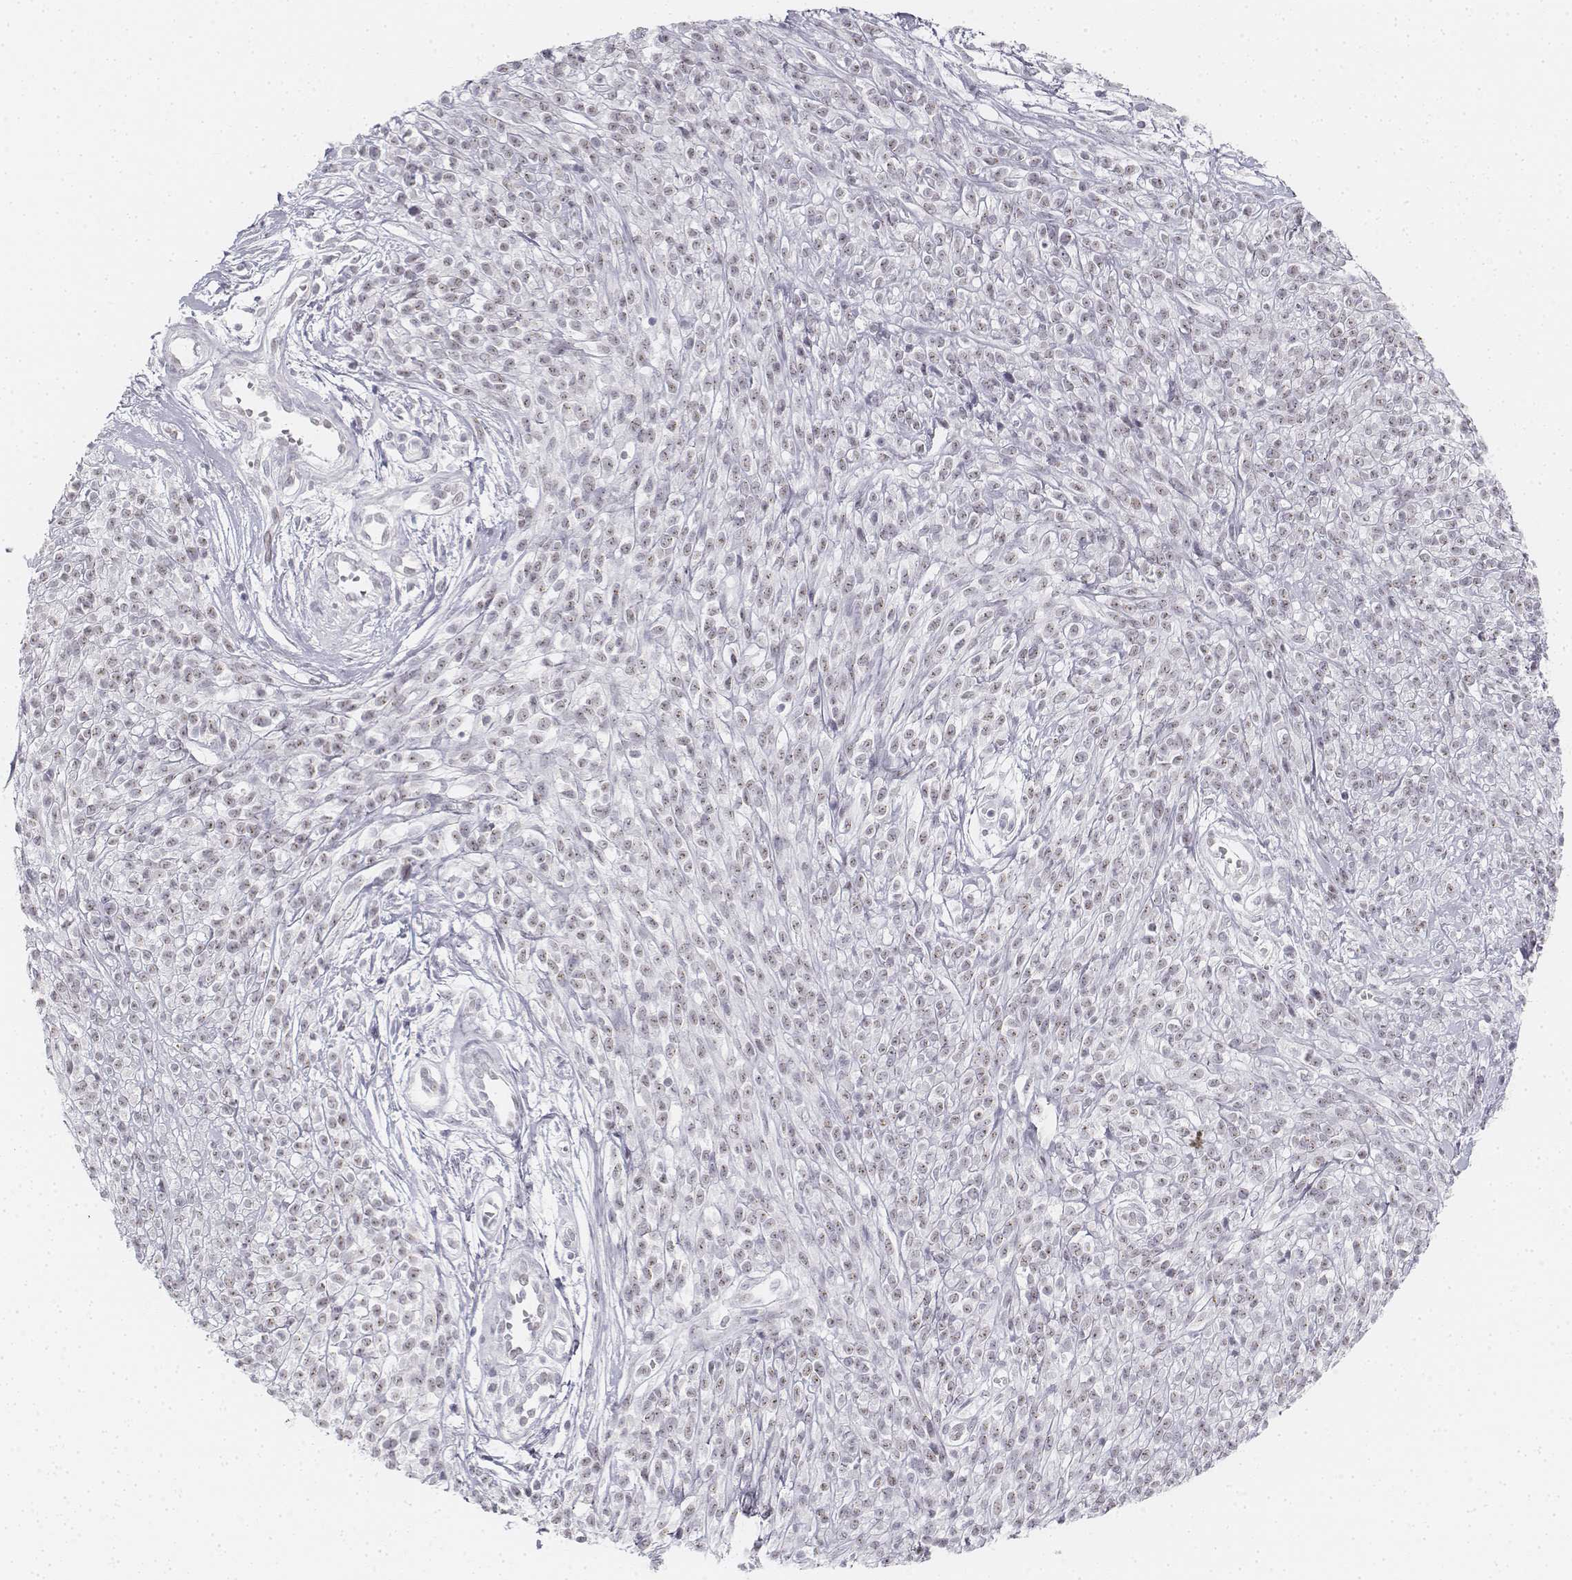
{"staining": {"intensity": "negative", "quantity": "none", "location": "none"}, "tissue": "melanoma", "cell_type": "Tumor cells", "image_type": "cancer", "snomed": [{"axis": "morphology", "description": "Malignant melanoma, NOS"}, {"axis": "topography", "description": "Skin"}, {"axis": "topography", "description": "Skin of trunk"}], "caption": "IHC histopathology image of human melanoma stained for a protein (brown), which shows no expression in tumor cells.", "gene": "KRTAP2-1", "patient": {"sex": "male", "age": 74}}